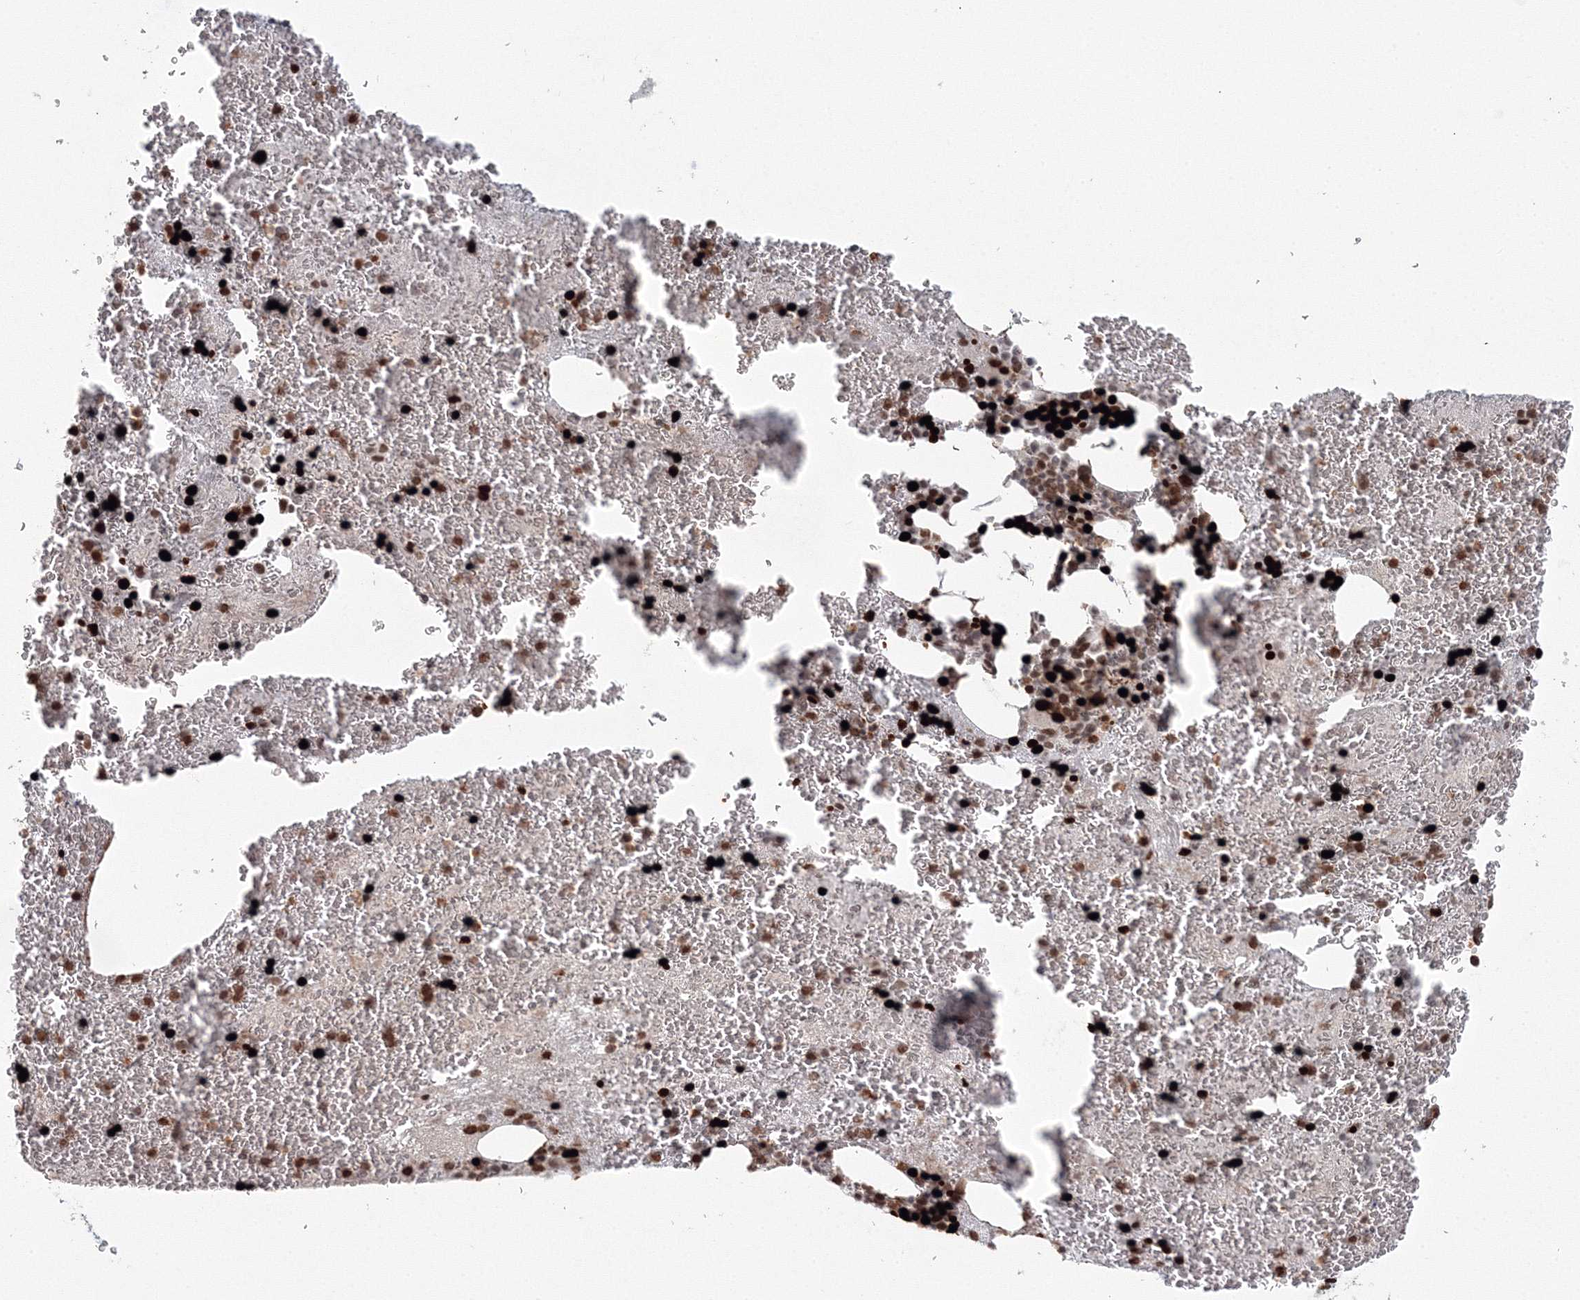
{"staining": {"intensity": "strong", "quantity": ">75%", "location": "nuclear"}, "tissue": "bone marrow", "cell_type": "Hematopoietic cells", "image_type": "normal", "snomed": [{"axis": "morphology", "description": "Normal tissue, NOS"}, {"axis": "topography", "description": "Bone marrow"}], "caption": "IHC photomicrograph of normal bone marrow: bone marrow stained using immunohistochemistry exhibits high levels of strong protein expression localized specifically in the nuclear of hematopoietic cells, appearing as a nuclear brown color.", "gene": "C3orf33", "patient": {"sex": "male", "age": 36}}